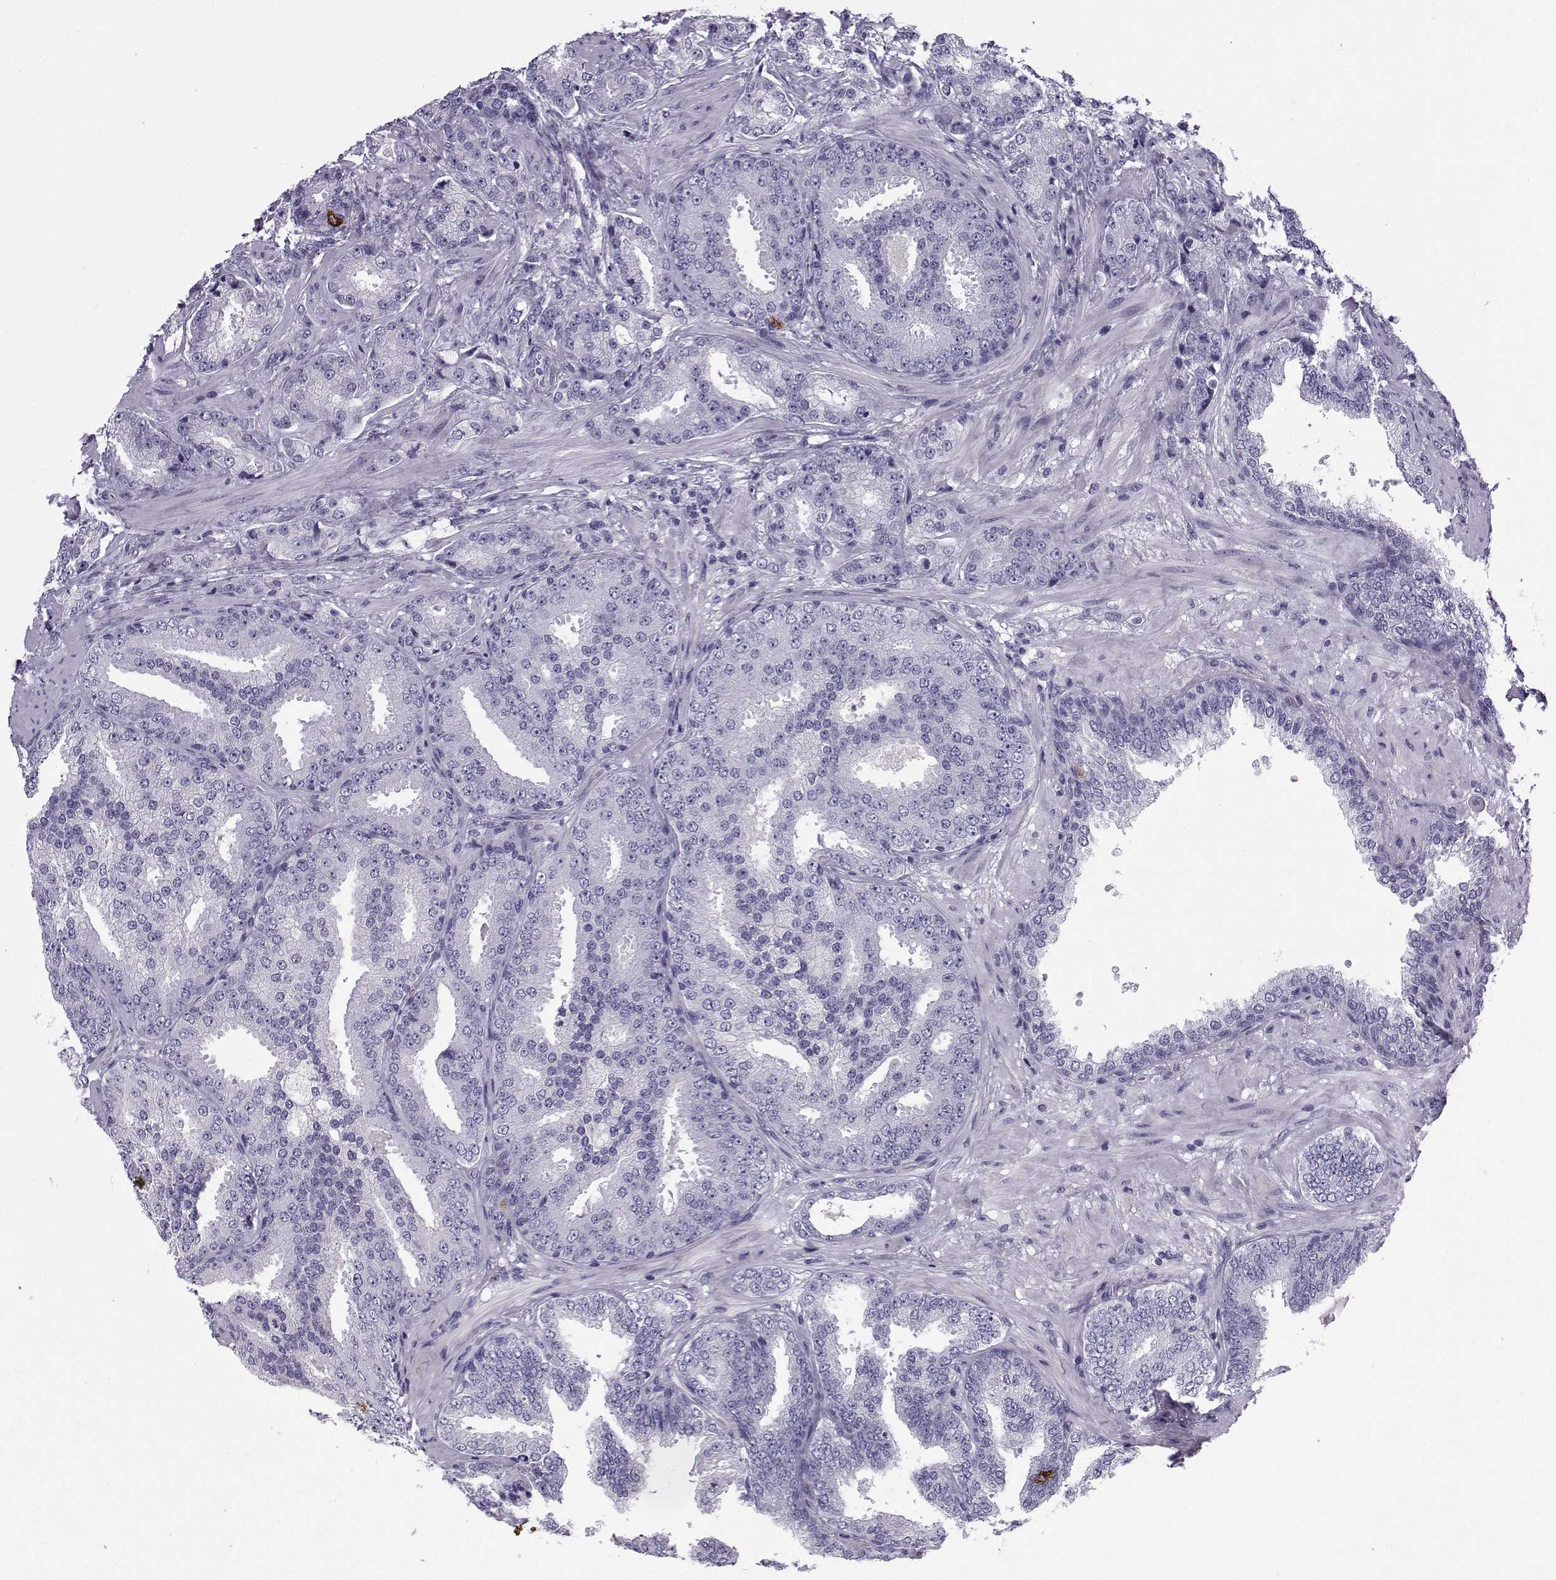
{"staining": {"intensity": "strong", "quantity": "<25%", "location": "cytoplasmic/membranous"}, "tissue": "prostate cancer", "cell_type": "Tumor cells", "image_type": "cancer", "snomed": [{"axis": "morphology", "description": "Adenocarcinoma, Low grade"}, {"axis": "topography", "description": "Prostate"}], "caption": "The histopathology image demonstrates staining of prostate low-grade adenocarcinoma, revealing strong cytoplasmic/membranous protein expression (brown color) within tumor cells. Immunohistochemistry (ihc) stains the protein of interest in brown and the nuclei are stained blue.", "gene": "ZBTB8B", "patient": {"sex": "male", "age": 68}}